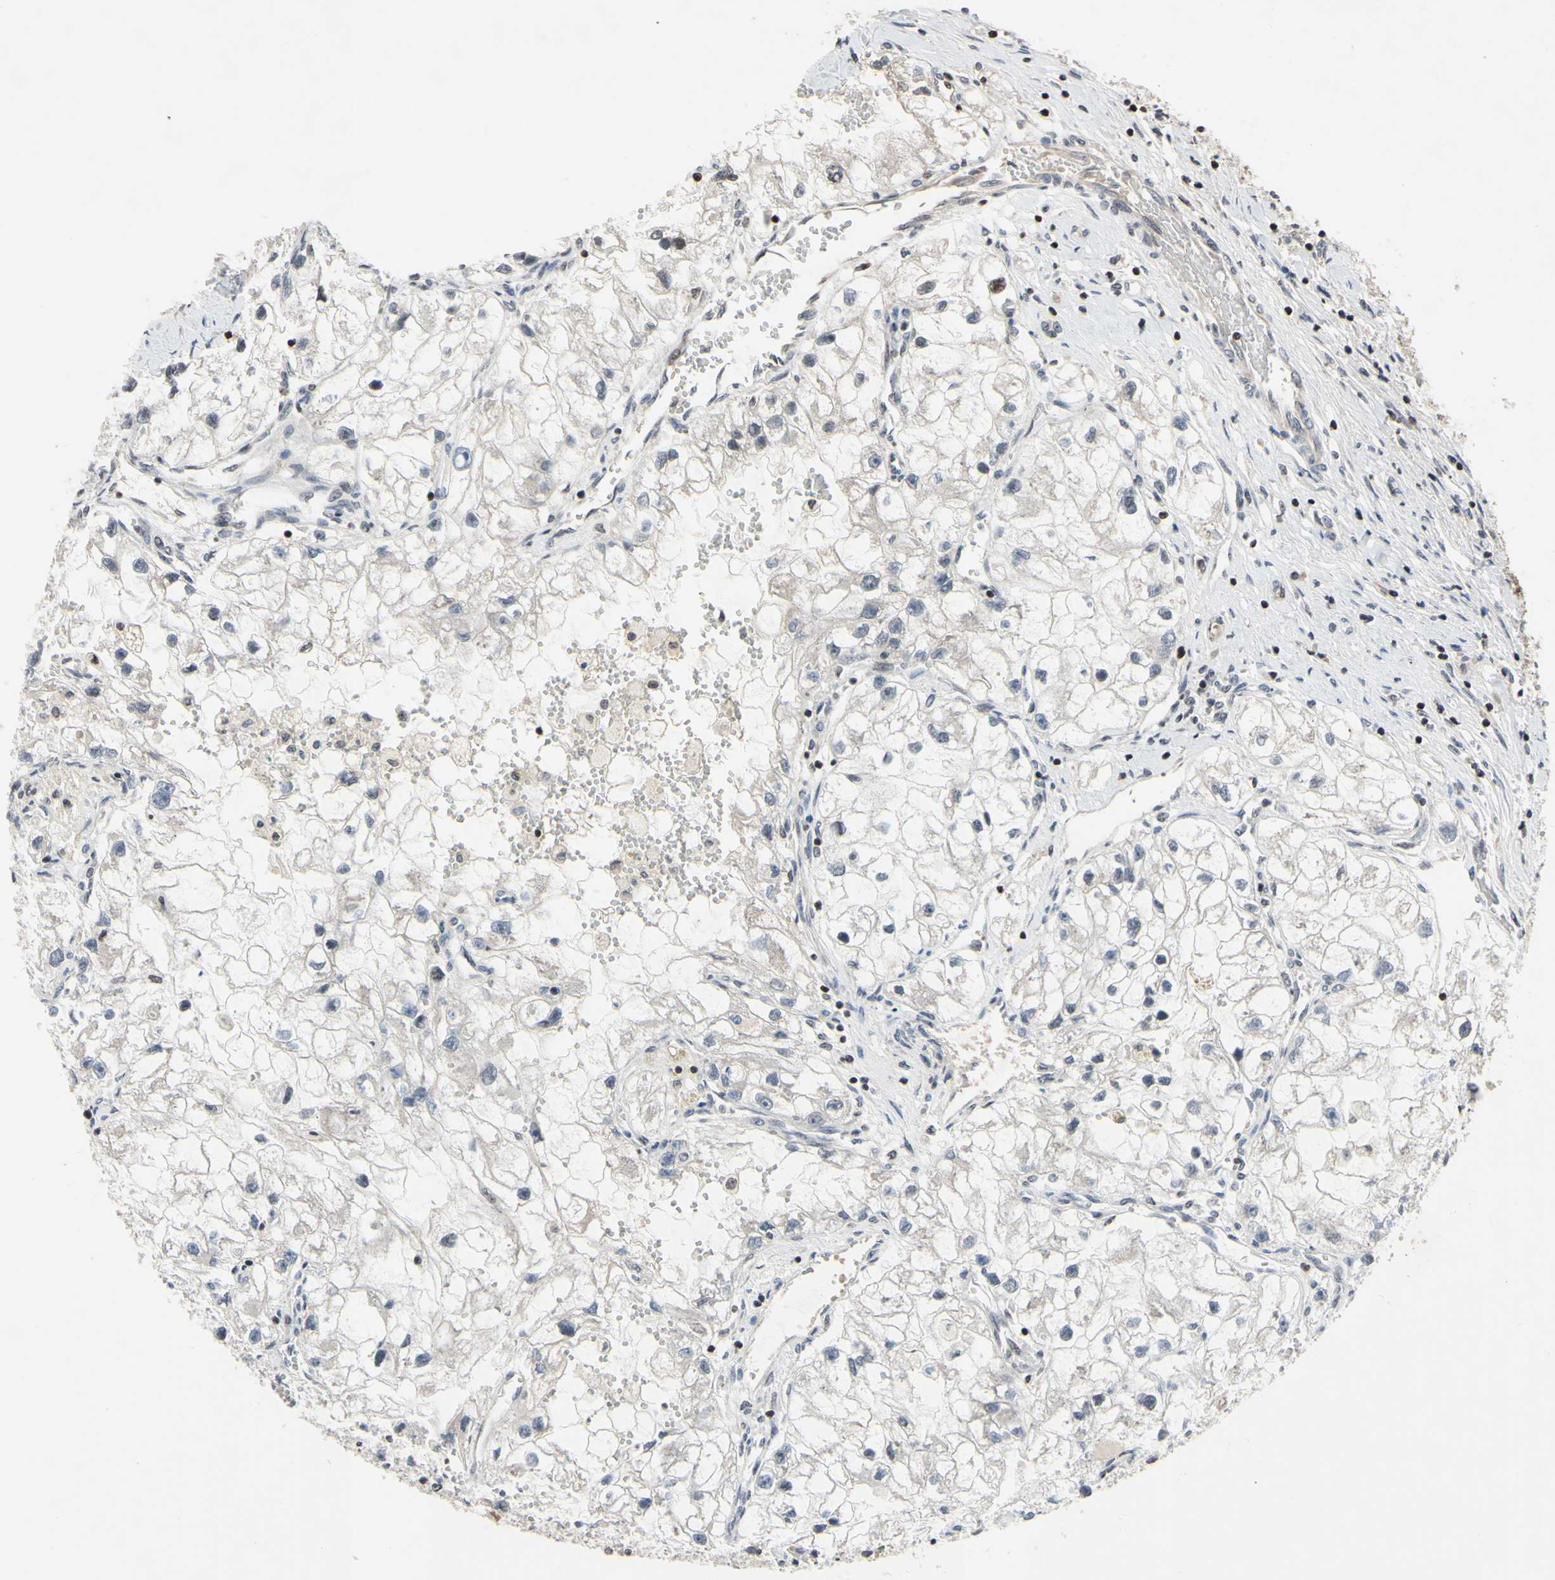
{"staining": {"intensity": "negative", "quantity": "none", "location": "none"}, "tissue": "renal cancer", "cell_type": "Tumor cells", "image_type": "cancer", "snomed": [{"axis": "morphology", "description": "Adenocarcinoma, NOS"}, {"axis": "topography", "description": "Kidney"}], "caption": "Renal cancer (adenocarcinoma) stained for a protein using IHC exhibits no expression tumor cells.", "gene": "ARG1", "patient": {"sex": "female", "age": 70}}